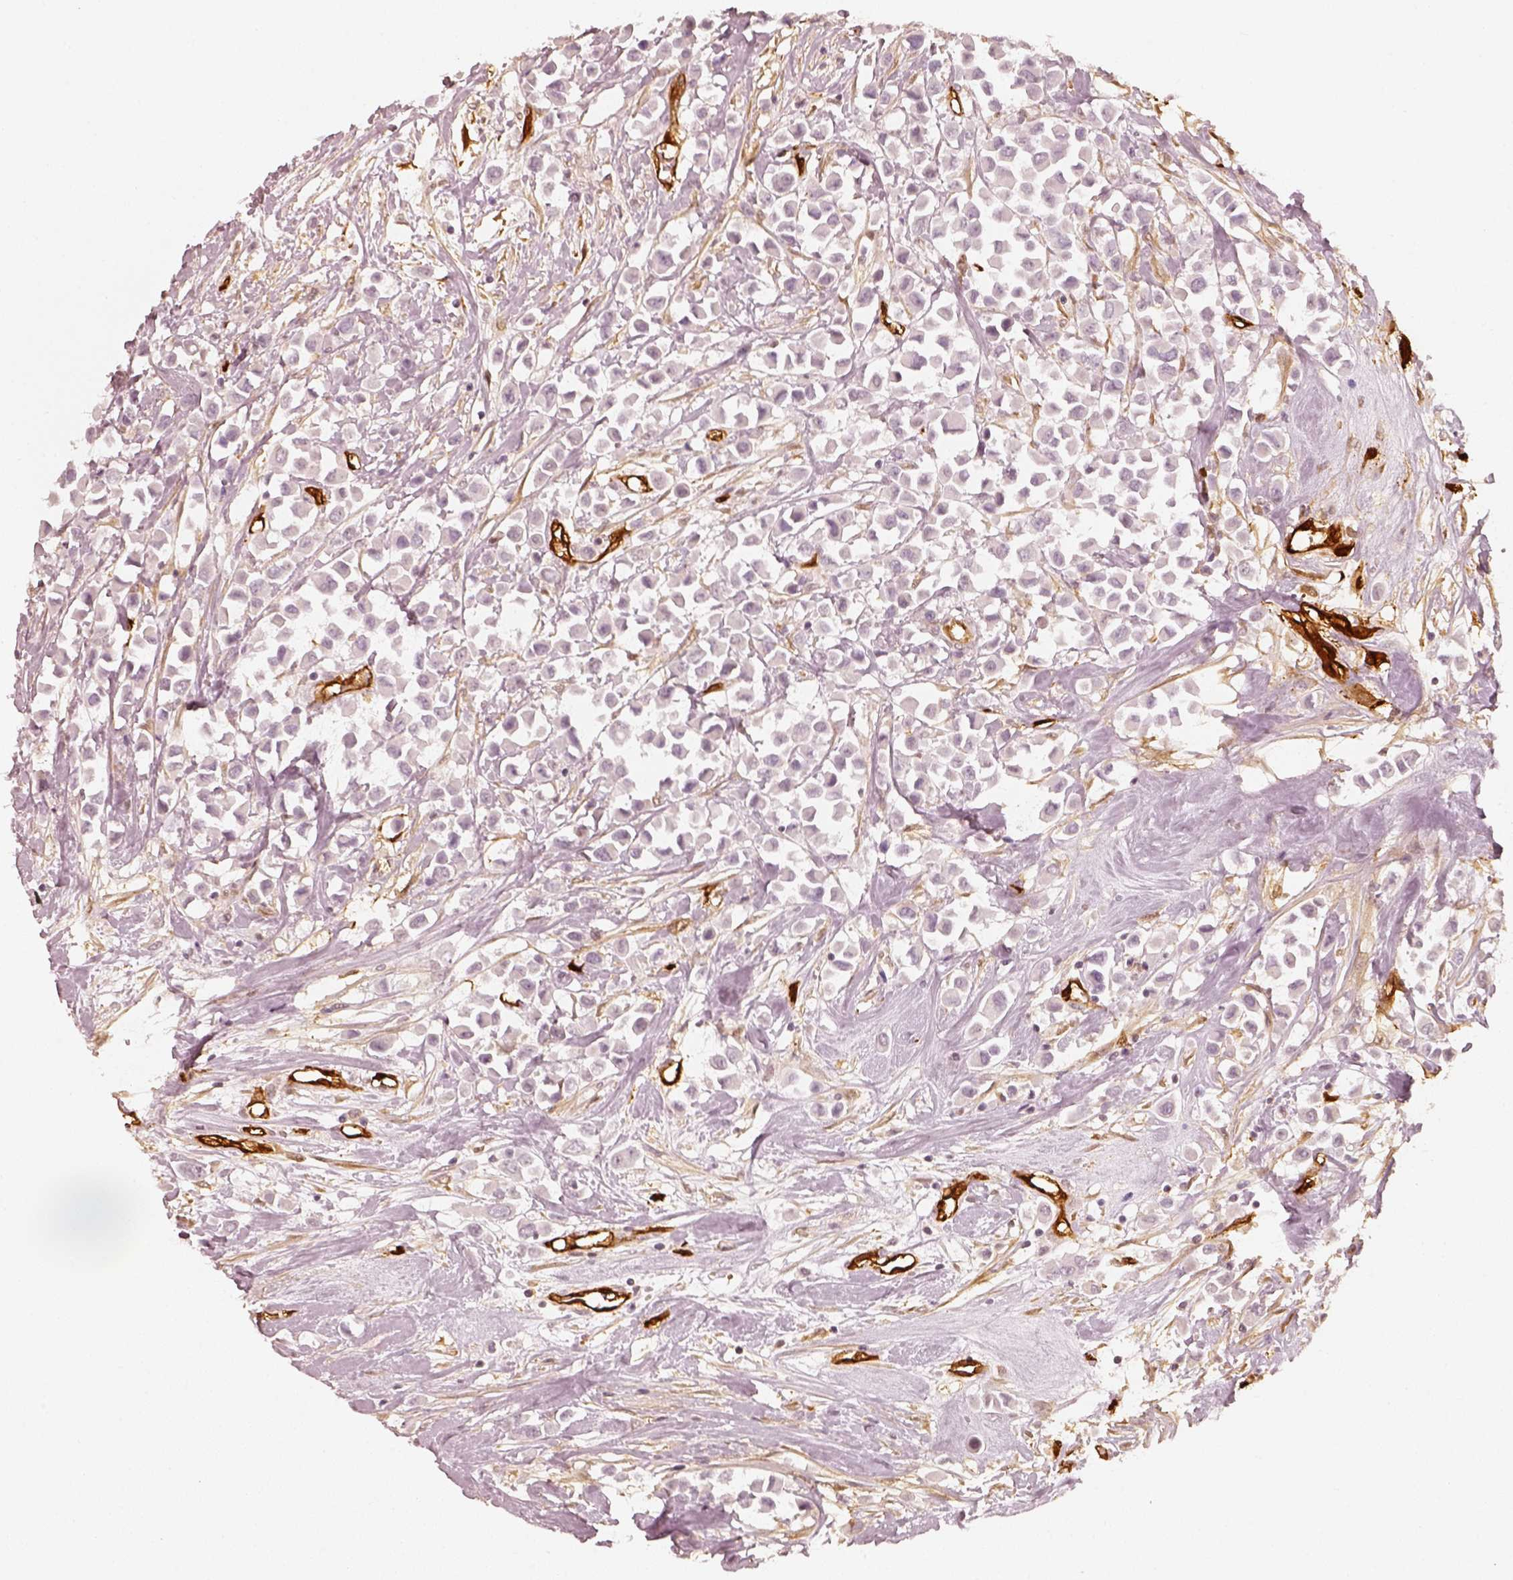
{"staining": {"intensity": "negative", "quantity": "none", "location": "none"}, "tissue": "breast cancer", "cell_type": "Tumor cells", "image_type": "cancer", "snomed": [{"axis": "morphology", "description": "Duct carcinoma"}, {"axis": "topography", "description": "Breast"}], "caption": "An IHC image of breast cancer is shown. There is no staining in tumor cells of breast cancer.", "gene": "FSCN1", "patient": {"sex": "female", "age": 61}}